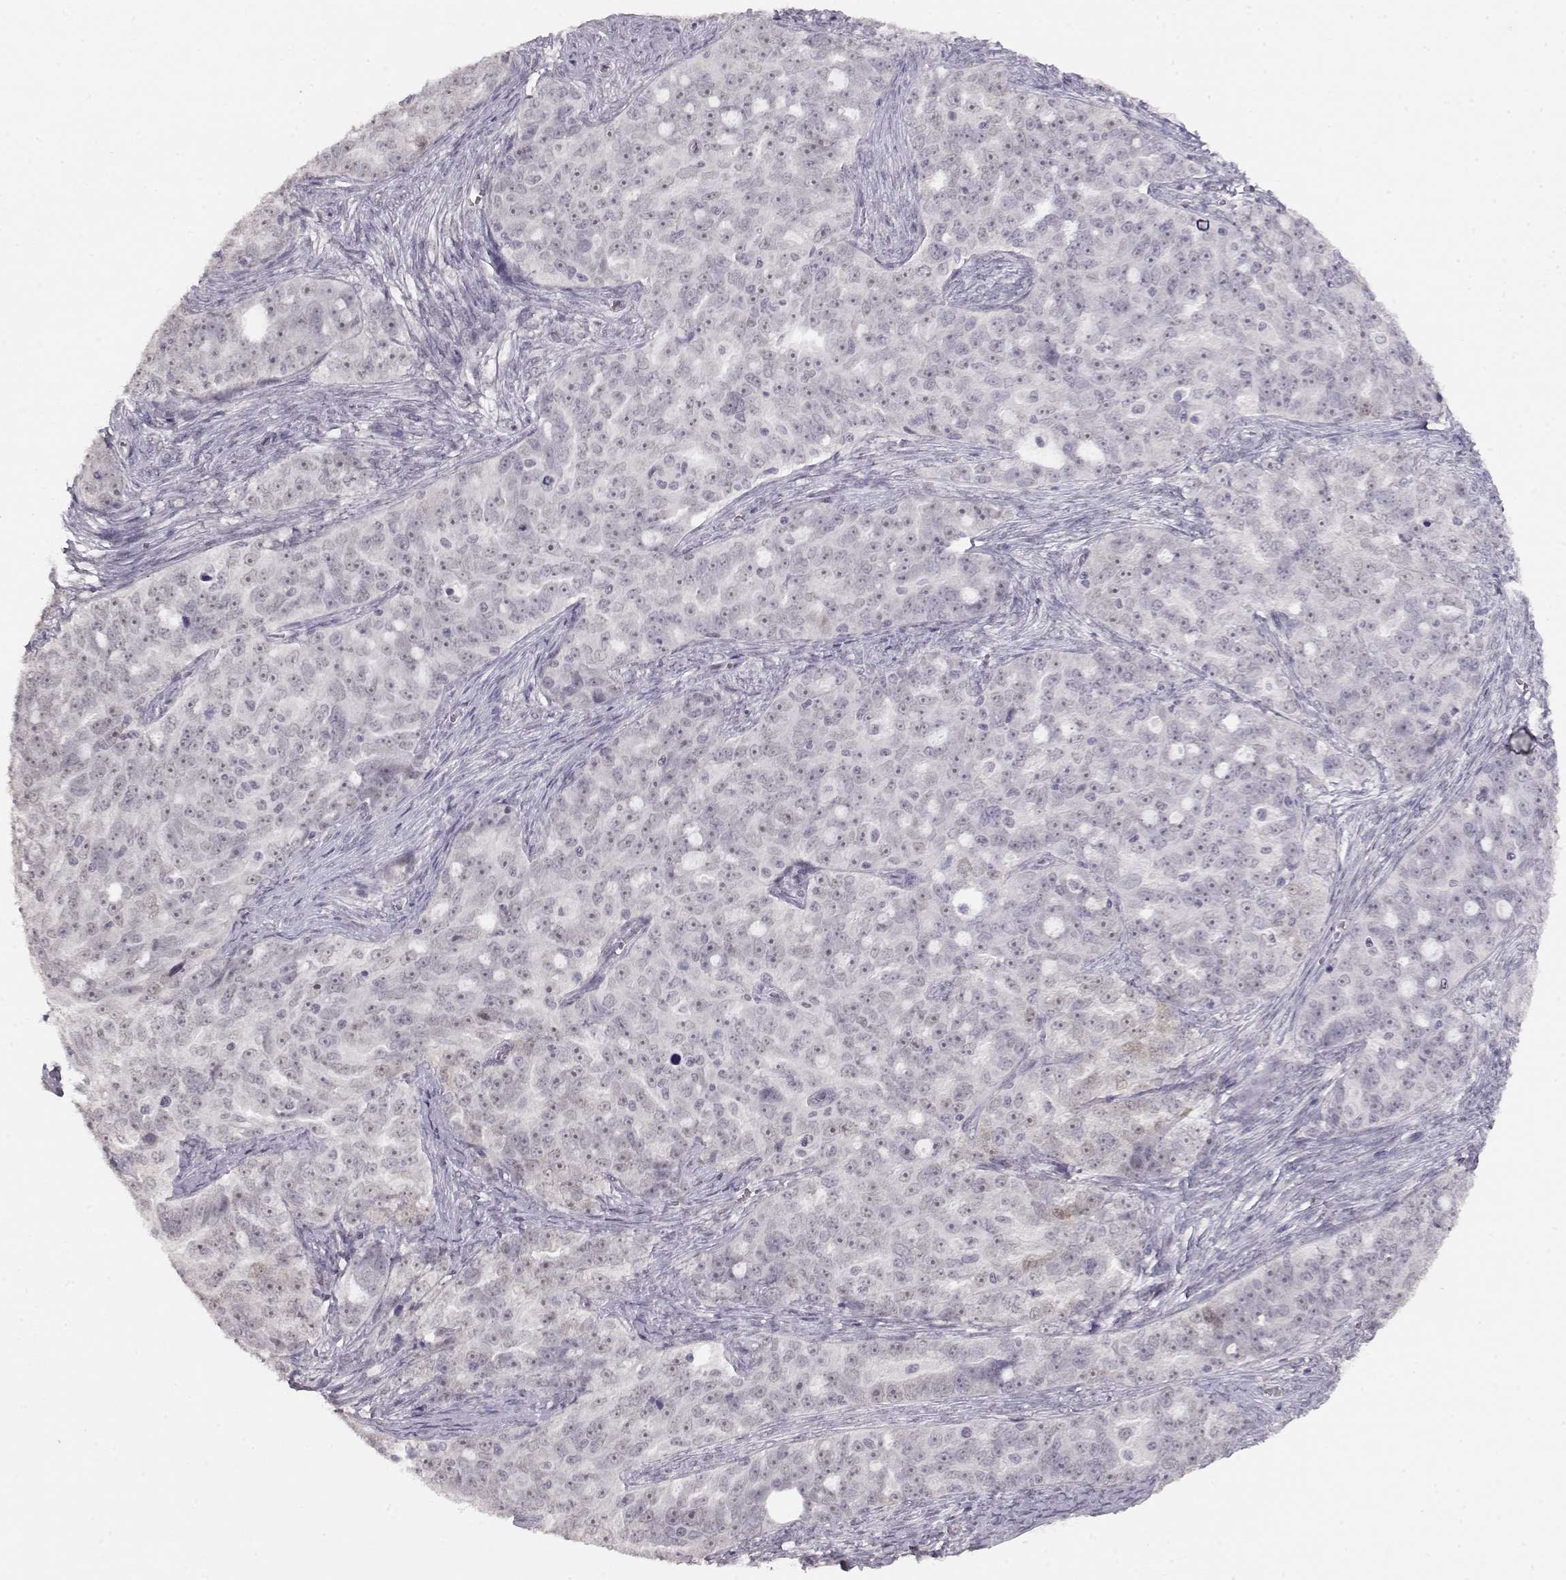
{"staining": {"intensity": "negative", "quantity": "none", "location": "none"}, "tissue": "ovarian cancer", "cell_type": "Tumor cells", "image_type": "cancer", "snomed": [{"axis": "morphology", "description": "Cystadenocarcinoma, serous, NOS"}, {"axis": "topography", "description": "Ovary"}], "caption": "Immunohistochemistry (IHC) photomicrograph of neoplastic tissue: serous cystadenocarcinoma (ovarian) stained with DAB reveals no significant protein positivity in tumor cells. Nuclei are stained in blue.", "gene": "PCP4", "patient": {"sex": "female", "age": 51}}